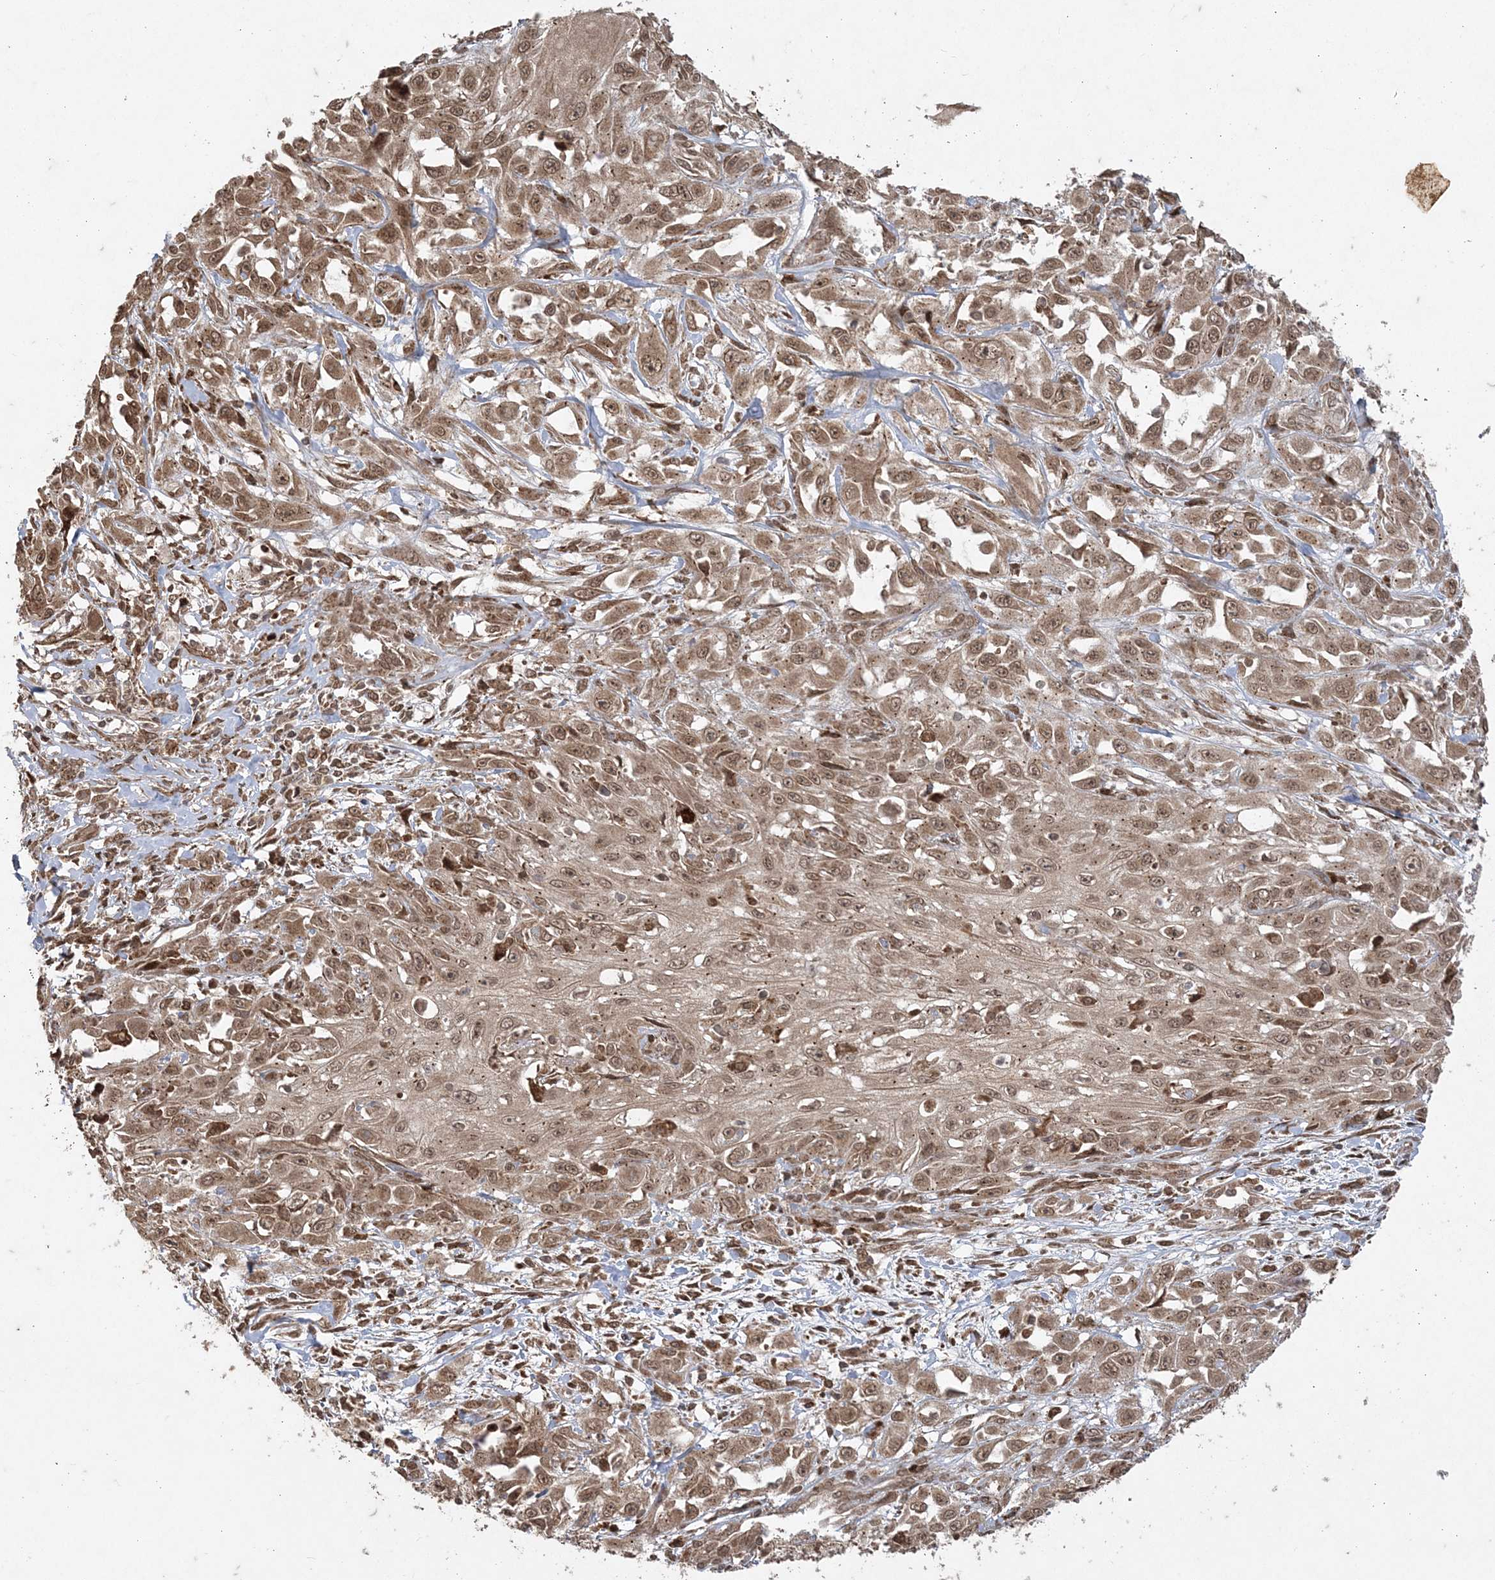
{"staining": {"intensity": "moderate", "quantity": ">75%", "location": "cytoplasmic/membranous,nuclear"}, "tissue": "skin cancer", "cell_type": "Tumor cells", "image_type": "cancer", "snomed": [{"axis": "morphology", "description": "Squamous cell carcinoma, NOS"}, {"axis": "morphology", "description": "Squamous cell carcinoma, metastatic, NOS"}, {"axis": "topography", "description": "Skin"}, {"axis": "topography", "description": "Lymph node"}], "caption": "Approximately >75% of tumor cells in metastatic squamous cell carcinoma (skin) exhibit moderate cytoplasmic/membranous and nuclear protein positivity as visualized by brown immunohistochemical staining.", "gene": "RRAS", "patient": {"sex": "male", "age": 75}}